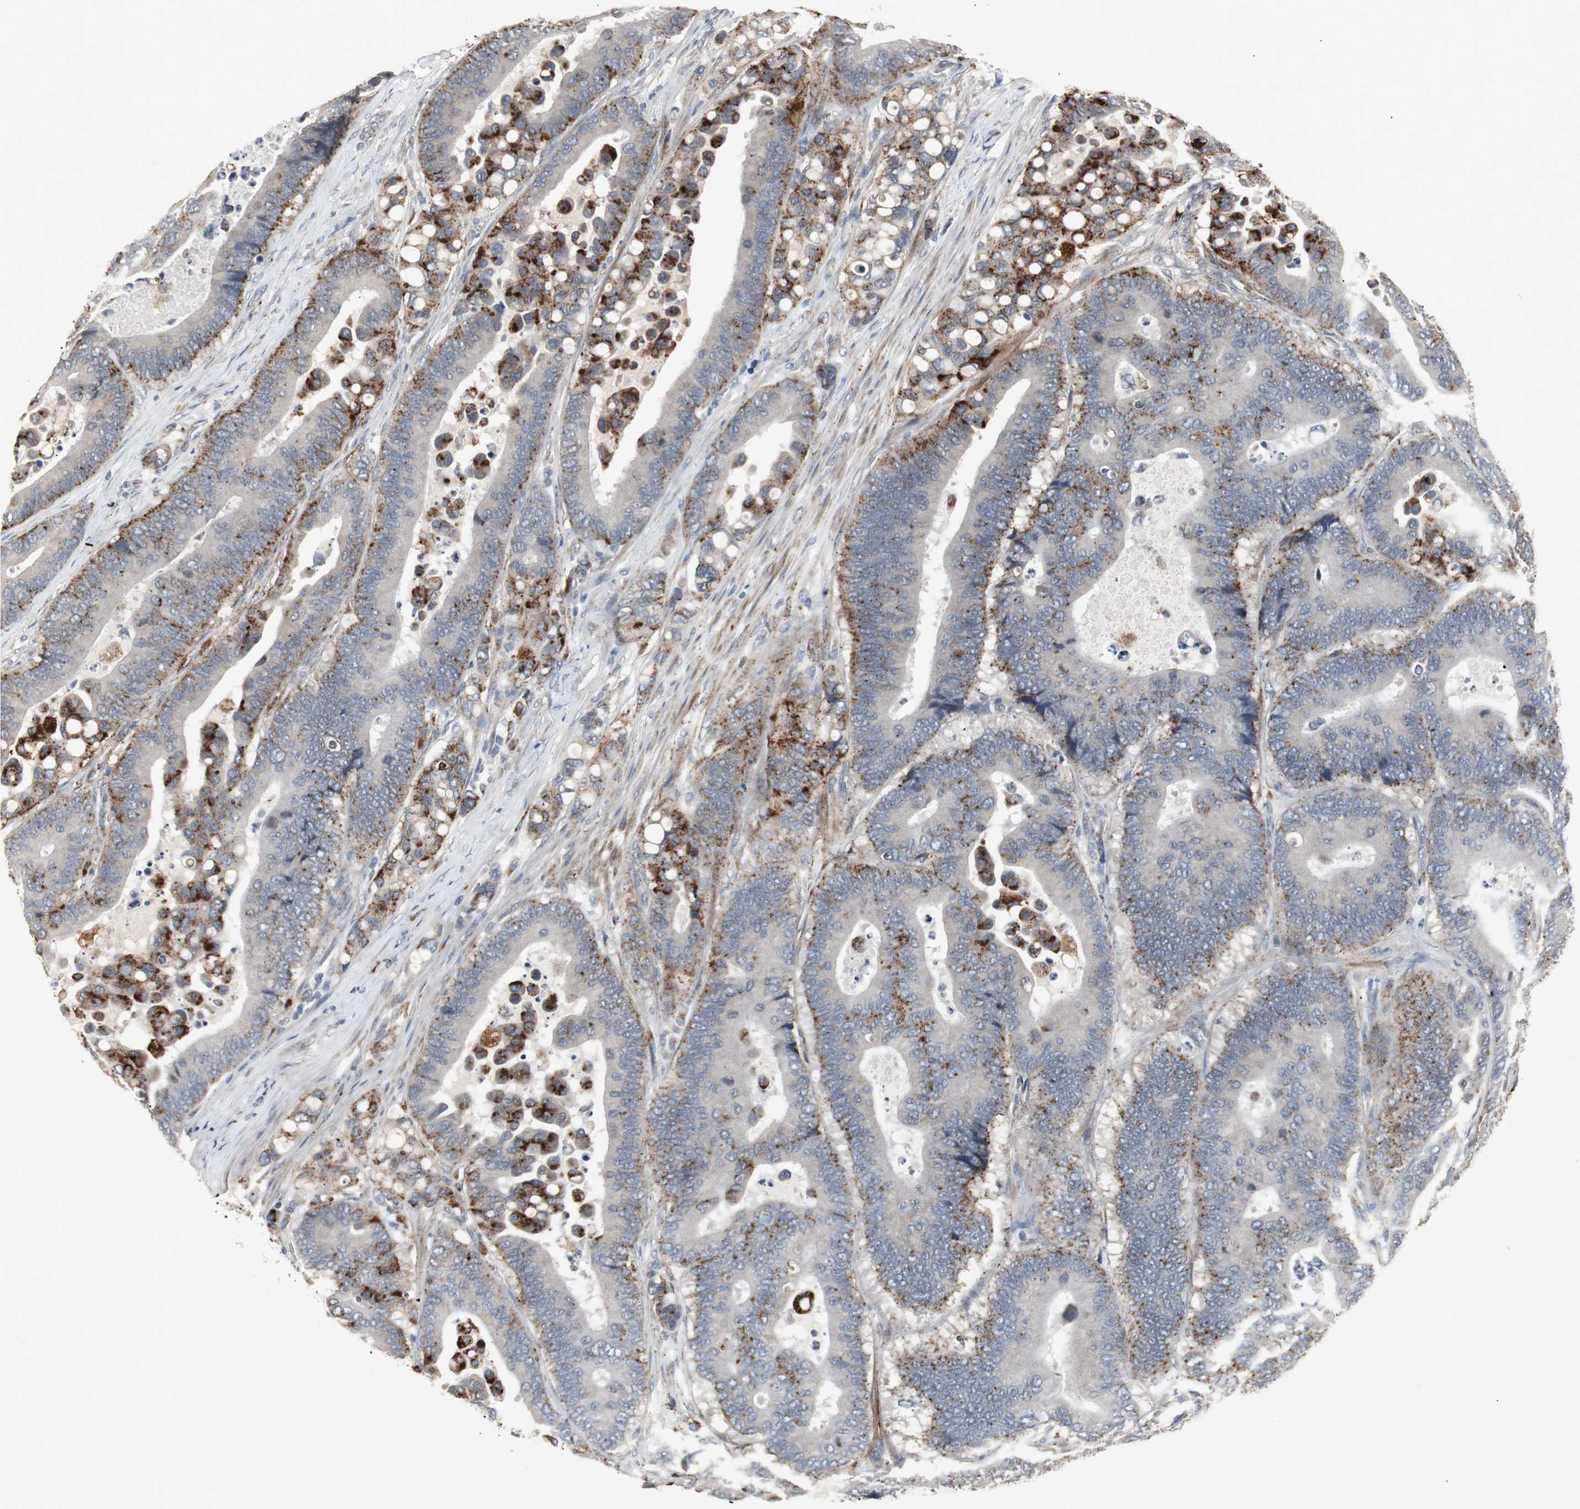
{"staining": {"intensity": "strong", "quantity": "25%-75%", "location": "cytoplasmic/membranous"}, "tissue": "colorectal cancer", "cell_type": "Tumor cells", "image_type": "cancer", "snomed": [{"axis": "morphology", "description": "Normal tissue, NOS"}, {"axis": "morphology", "description": "Adenocarcinoma, NOS"}, {"axis": "topography", "description": "Colon"}], "caption": "Colorectal cancer (adenocarcinoma) stained with a protein marker shows strong staining in tumor cells.", "gene": "GBA1", "patient": {"sex": "male", "age": 82}}